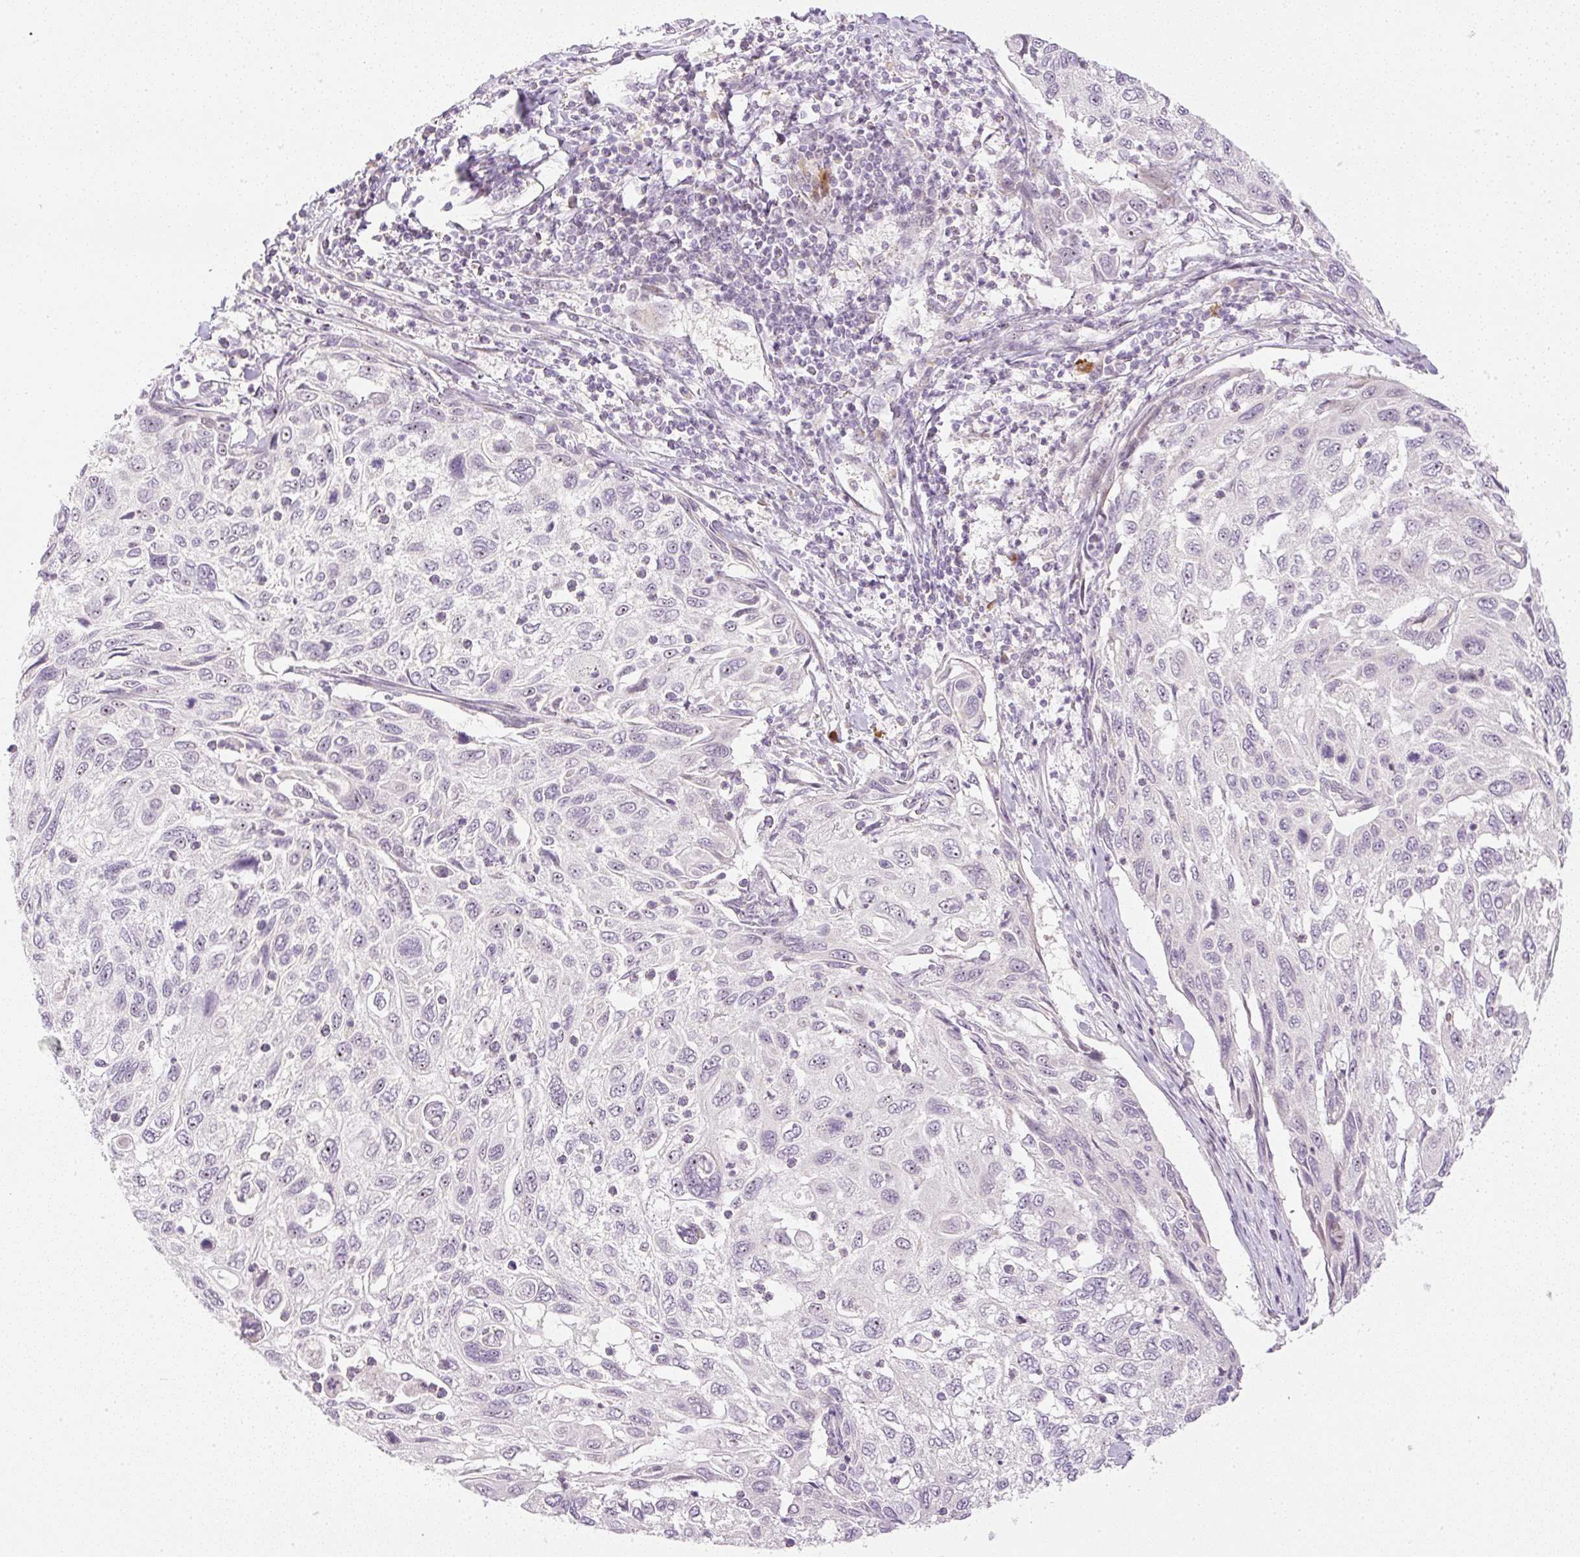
{"staining": {"intensity": "weak", "quantity": "<25%", "location": "nuclear"}, "tissue": "cervical cancer", "cell_type": "Tumor cells", "image_type": "cancer", "snomed": [{"axis": "morphology", "description": "Squamous cell carcinoma, NOS"}, {"axis": "topography", "description": "Cervix"}], "caption": "Immunohistochemistry histopathology image of cervical cancer stained for a protein (brown), which shows no staining in tumor cells.", "gene": "AAR2", "patient": {"sex": "female", "age": 70}}